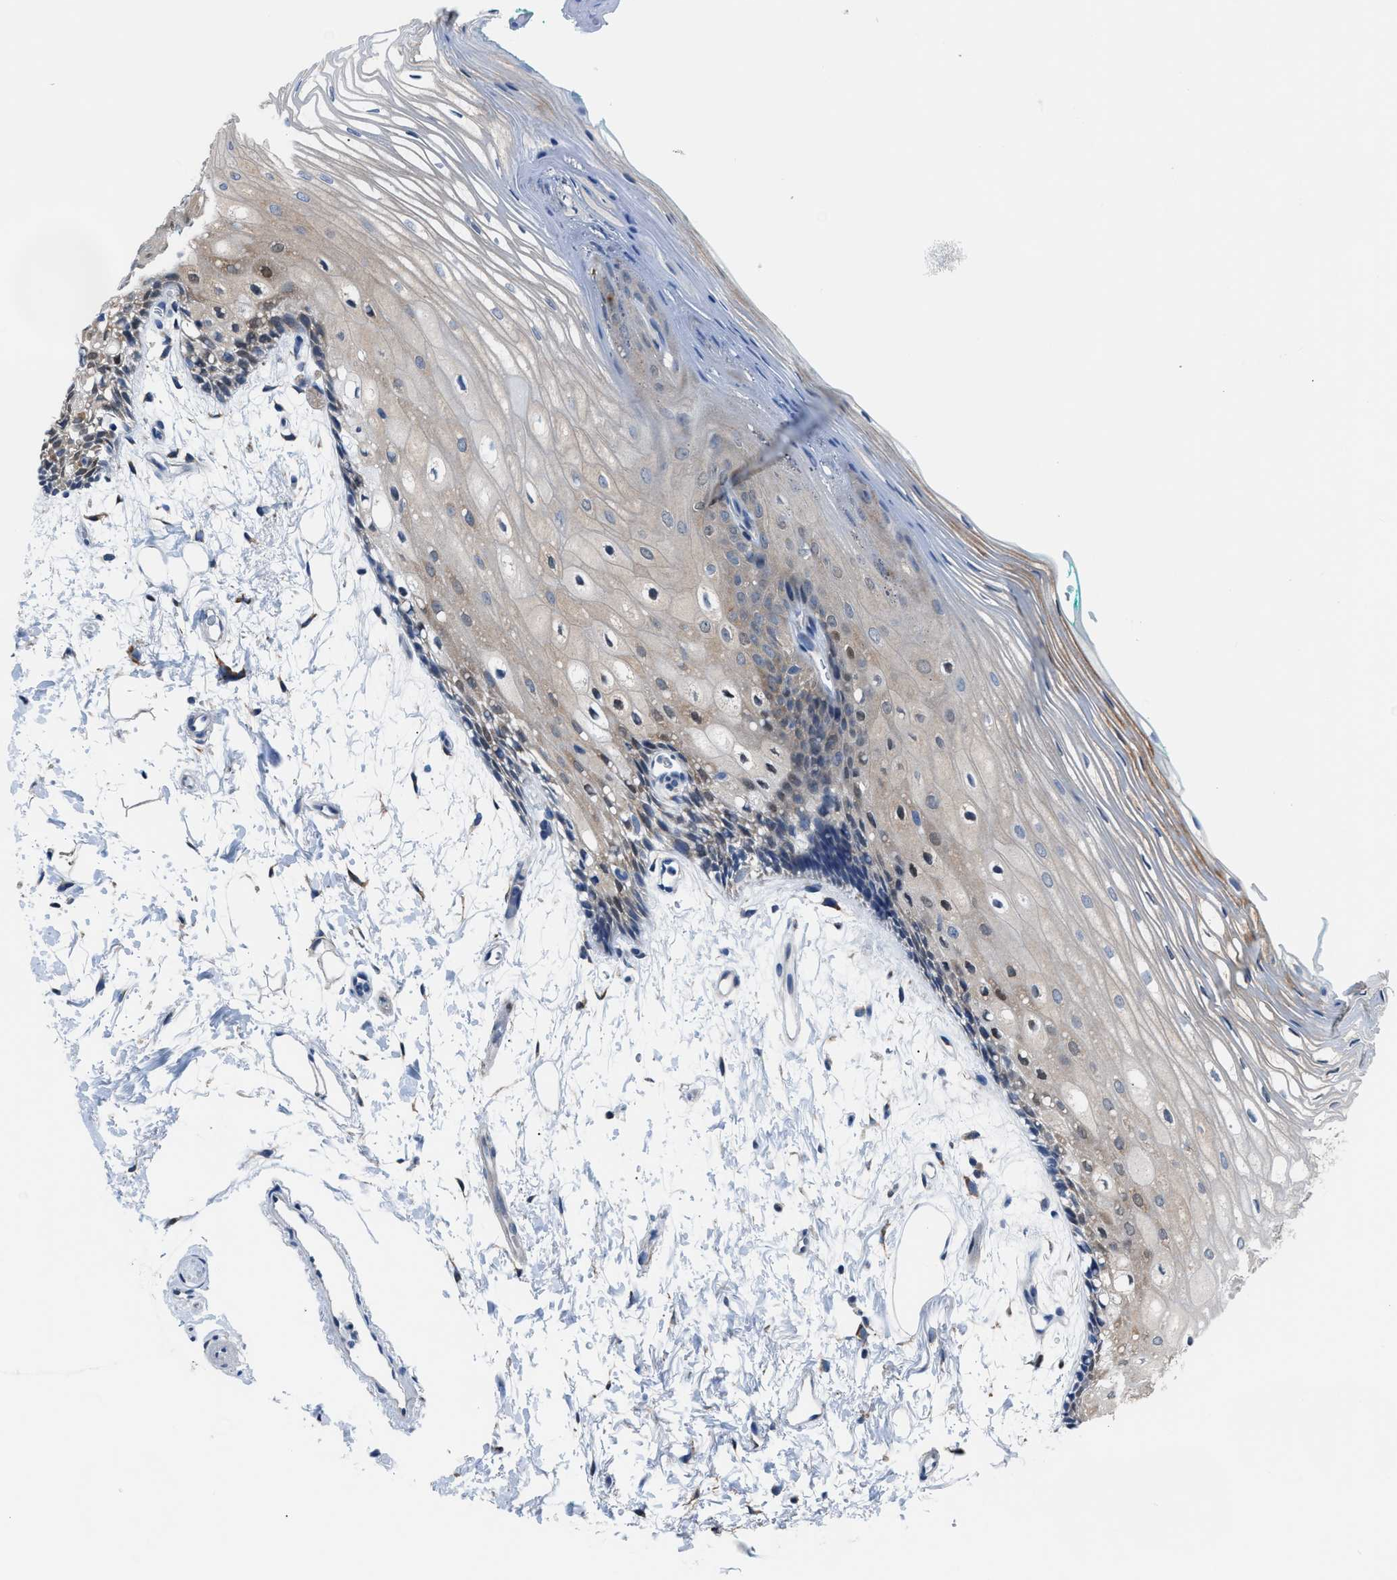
{"staining": {"intensity": "weak", "quantity": "<25%", "location": "cytoplasmic/membranous,nuclear"}, "tissue": "oral mucosa", "cell_type": "Squamous epithelial cells", "image_type": "normal", "snomed": [{"axis": "morphology", "description": "Normal tissue, NOS"}, {"axis": "topography", "description": "Skeletal muscle"}, {"axis": "topography", "description": "Oral tissue"}, {"axis": "topography", "description": "Peripheral nerve tissue"}], "caption": "IHC micrograph of unremarkable oral mucosa: human oral mucosa stained with DAB displays no significant protein expression in squamous epithelial cells.", "gene": "TMEM45B", "patient": {"sex": "female", "age": 84}}